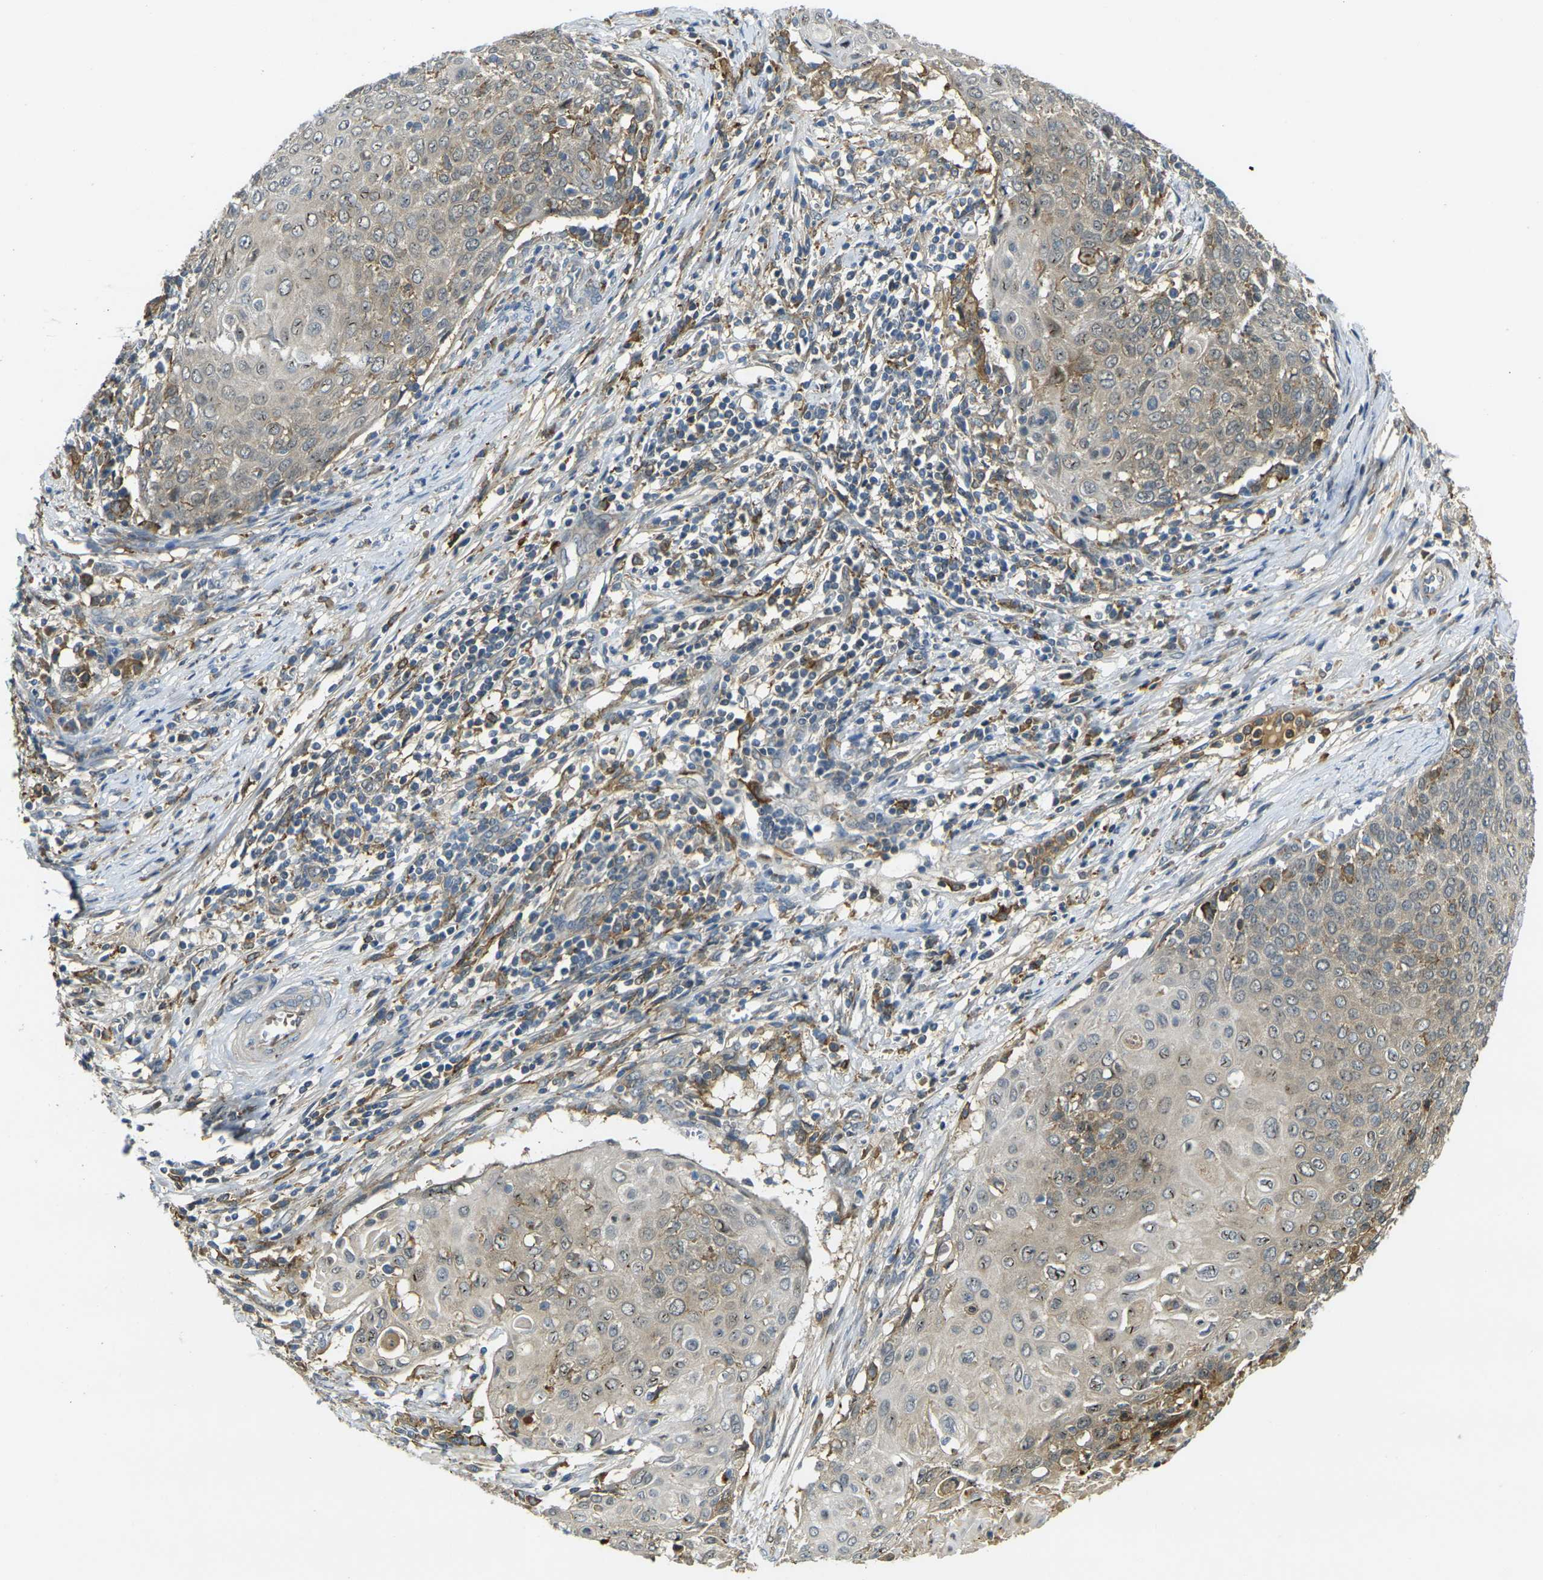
{"staining": {"intensity": "weak", "quantity": ">75%", "location": "cytoplasmic/membranous"}, "tissue": "cervical cancer", "cell_type": "Tumor cells", "image_type": "cancer", "snomed": [{"axis": "morphology", "description": "Squamous cell carcinoma, NOS"}, {"axis": "topography", "description": "Cervix"}], "caption": "Human cervical cancer stained with a protein marker exhibits weak staining in tumor cells.", "gene": "PIGL", "patient": {"sex": "female", "age": 39}}